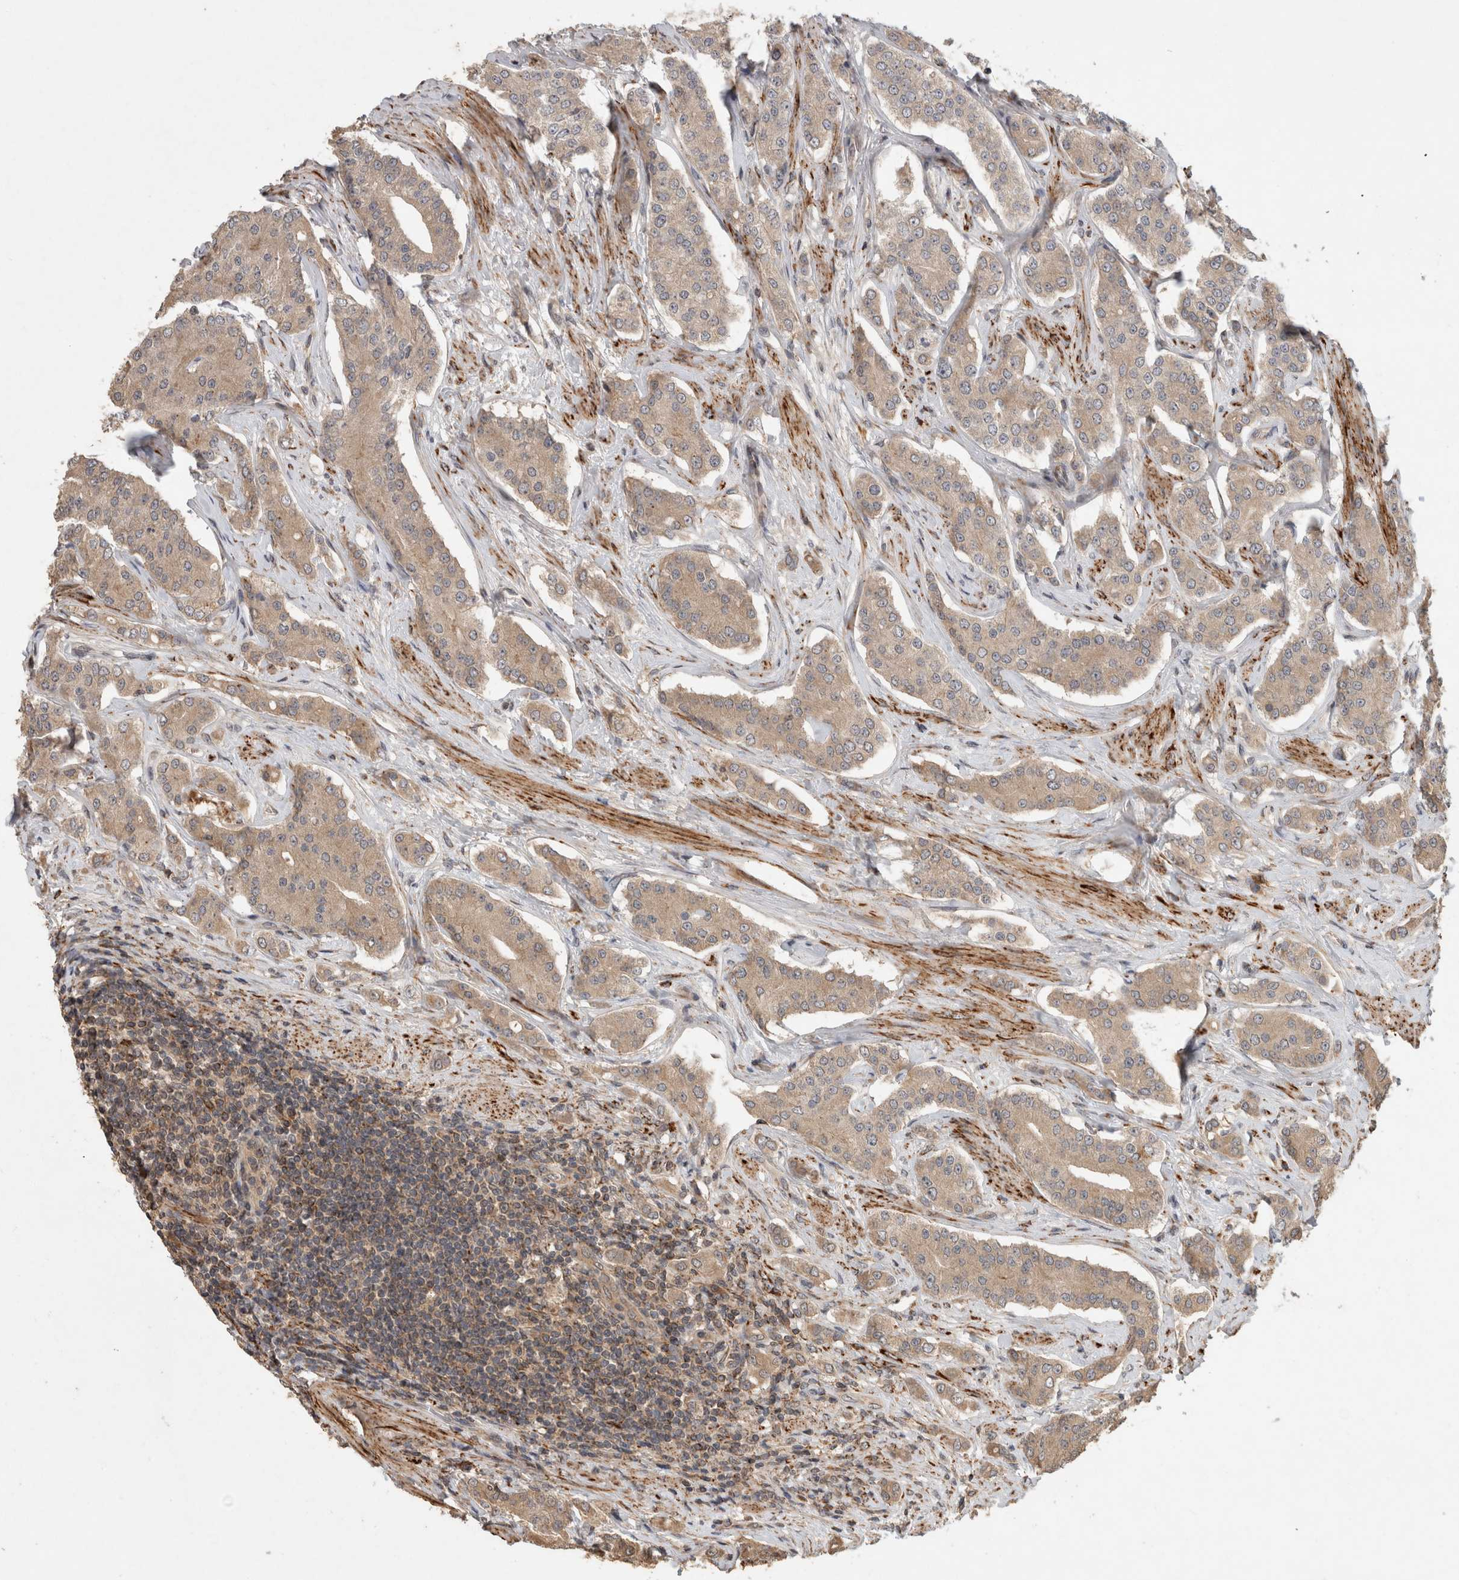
{"staining": {"intensity": "weak", "quantity": ">75%", "location": "cytoplasmic/membranous"}, "tissue": "prostate cancer", "cell_type": "Tumor cells", "image_type": "cancer", "snomed": [{"axis": "morphology", "description": "Adenocarcinoma, High grade"}, {"axis": "topography", "description": "Prostate"}], "caption": "A brown stain shows weak cytoplasmic/membranous staining of a protein in prostate high-grade adenocarcinoma tumor cells.", "gene": "SERAC1", "patient": {"sex": "male", "age": 71}}